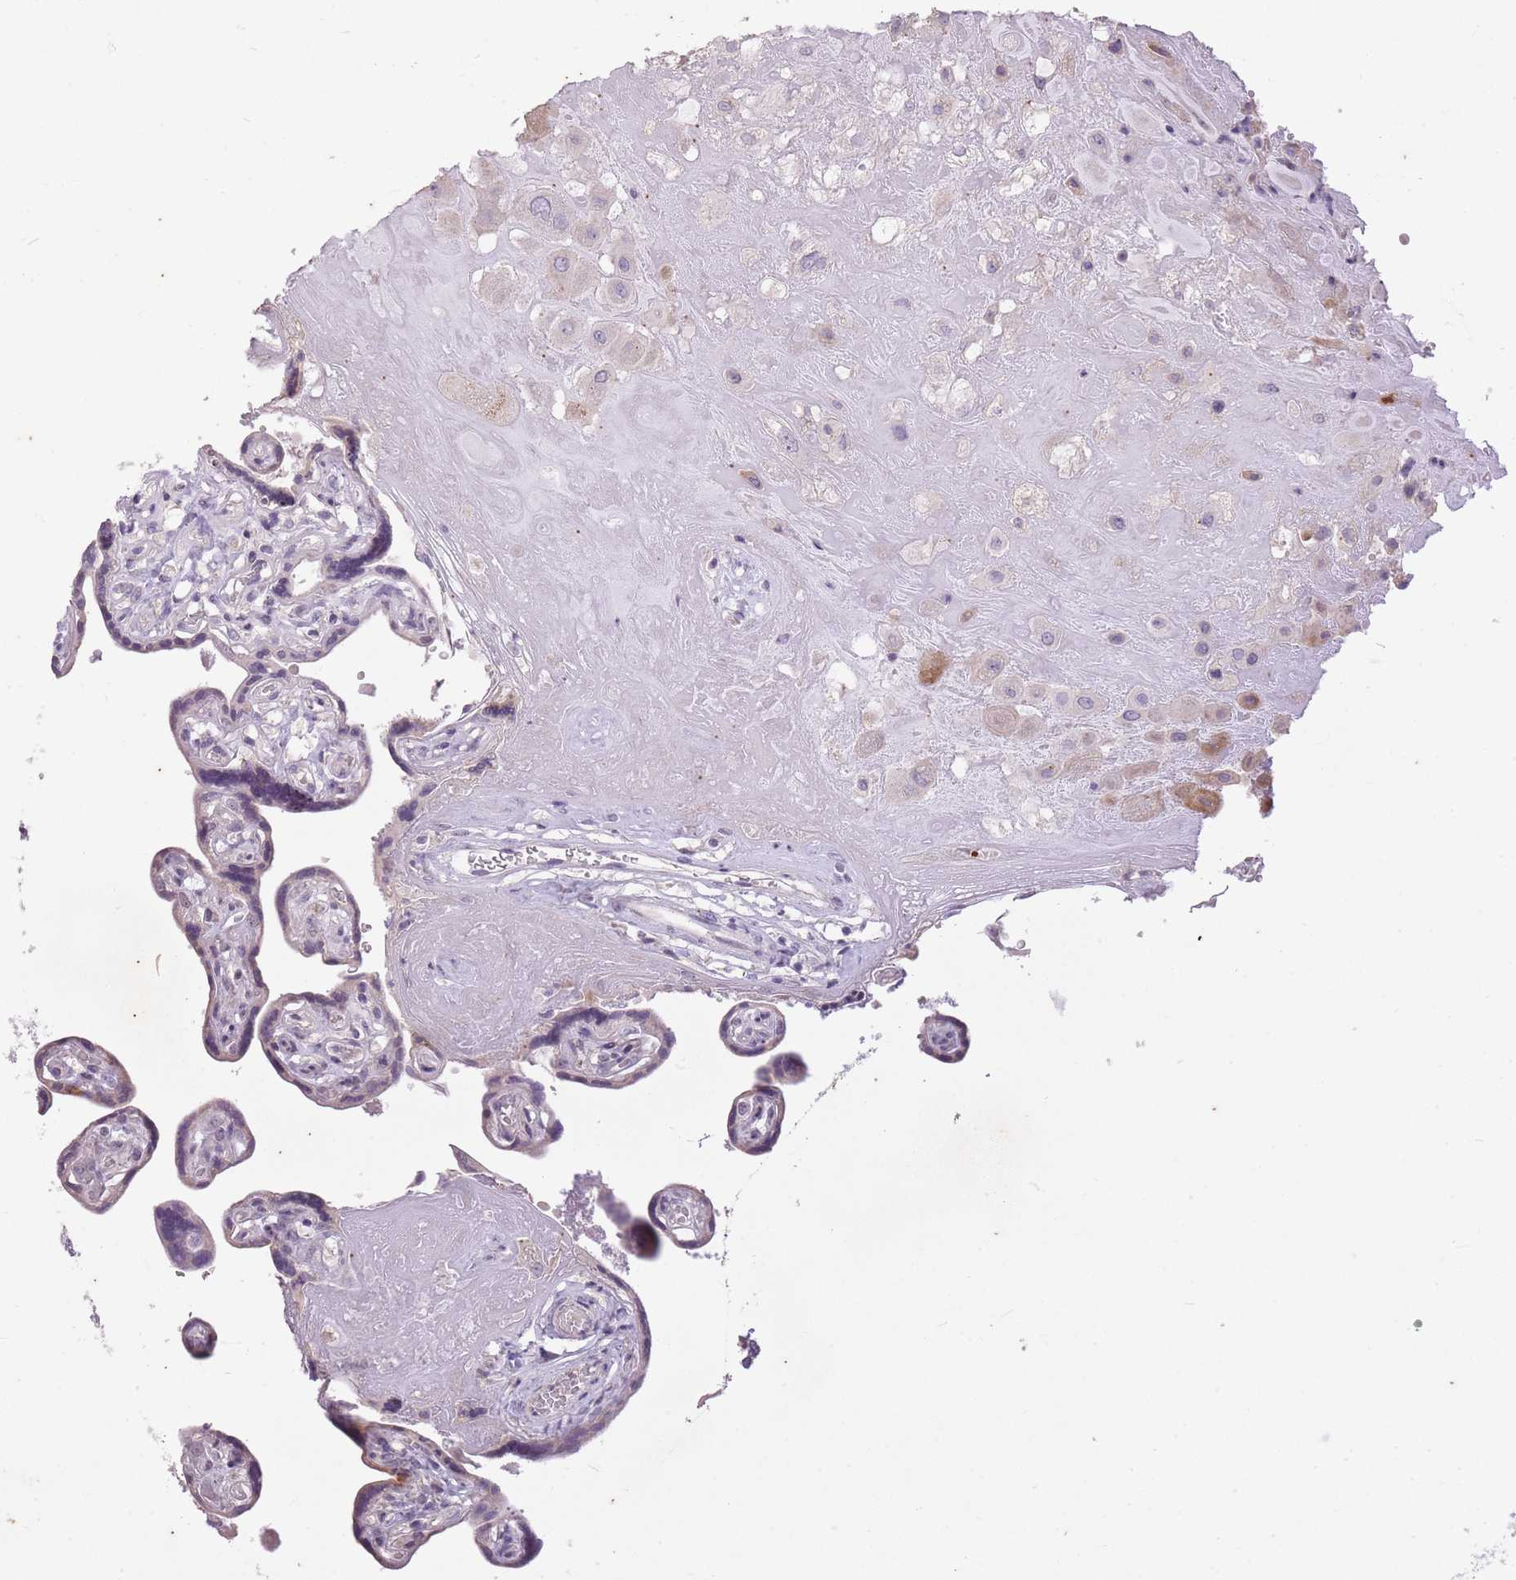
{"staining": {"intensity": "moderate", "quantity": "<25%", "location": "cytoplasmic/membranous"}, "tissue": "placenta", "cell_type": "Decidual cells", "image_type": "normal", "snomed": [{"axis": "morphology", "description": "Normal tissue, NOS"}, {"axis": "topography", "description": "Placenta"}], "caption": "Immunohistochemical staining of benign placenta exhibits moderate cytoplasmic/membranous protein positivity in approximately <25% of decidual cells.", "gene": "CNTNAP3B", "patient": {"sex": "female", "age": 32}}